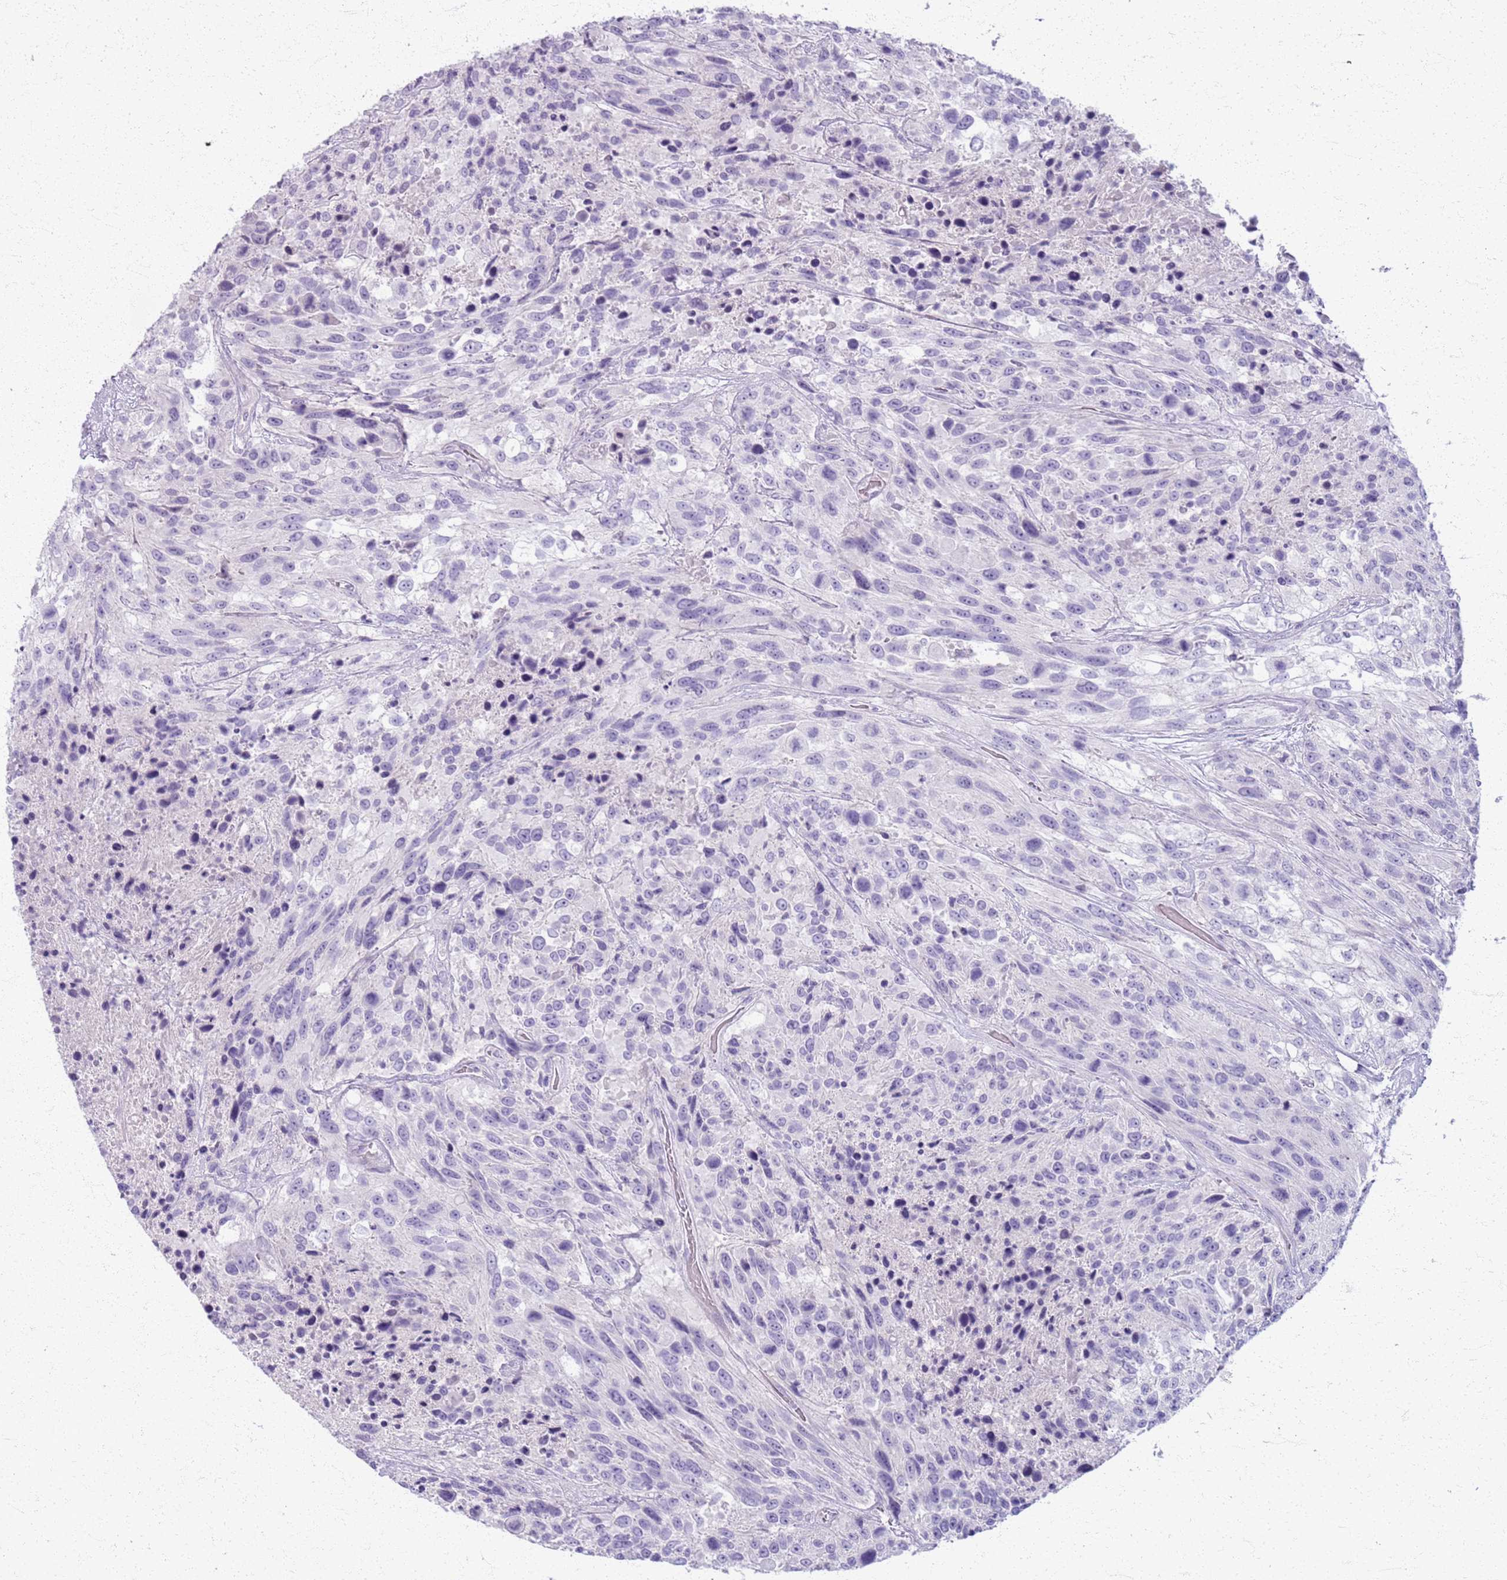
{"staining": {"intensity": "negative", "quantity": "none", "location": "none"}, "tissue": "urothelial cancer", "cell_type": "Tumor cells", "image_type": "cancer", "snomed": [{"axis": "morphology", "description": "Urothelial carcinoma, High grade"}, {"axis": "topography", "description": "Urinary bladder"}], "caption": "High power microscopy photomicrograph of an immunohistochemistry (IHC) photomicrograph of urothelial cancer, revealing no significant expression in tumor cells.", "gene": "CSRP3", "patient": {"sex": "female", "age": 70}}